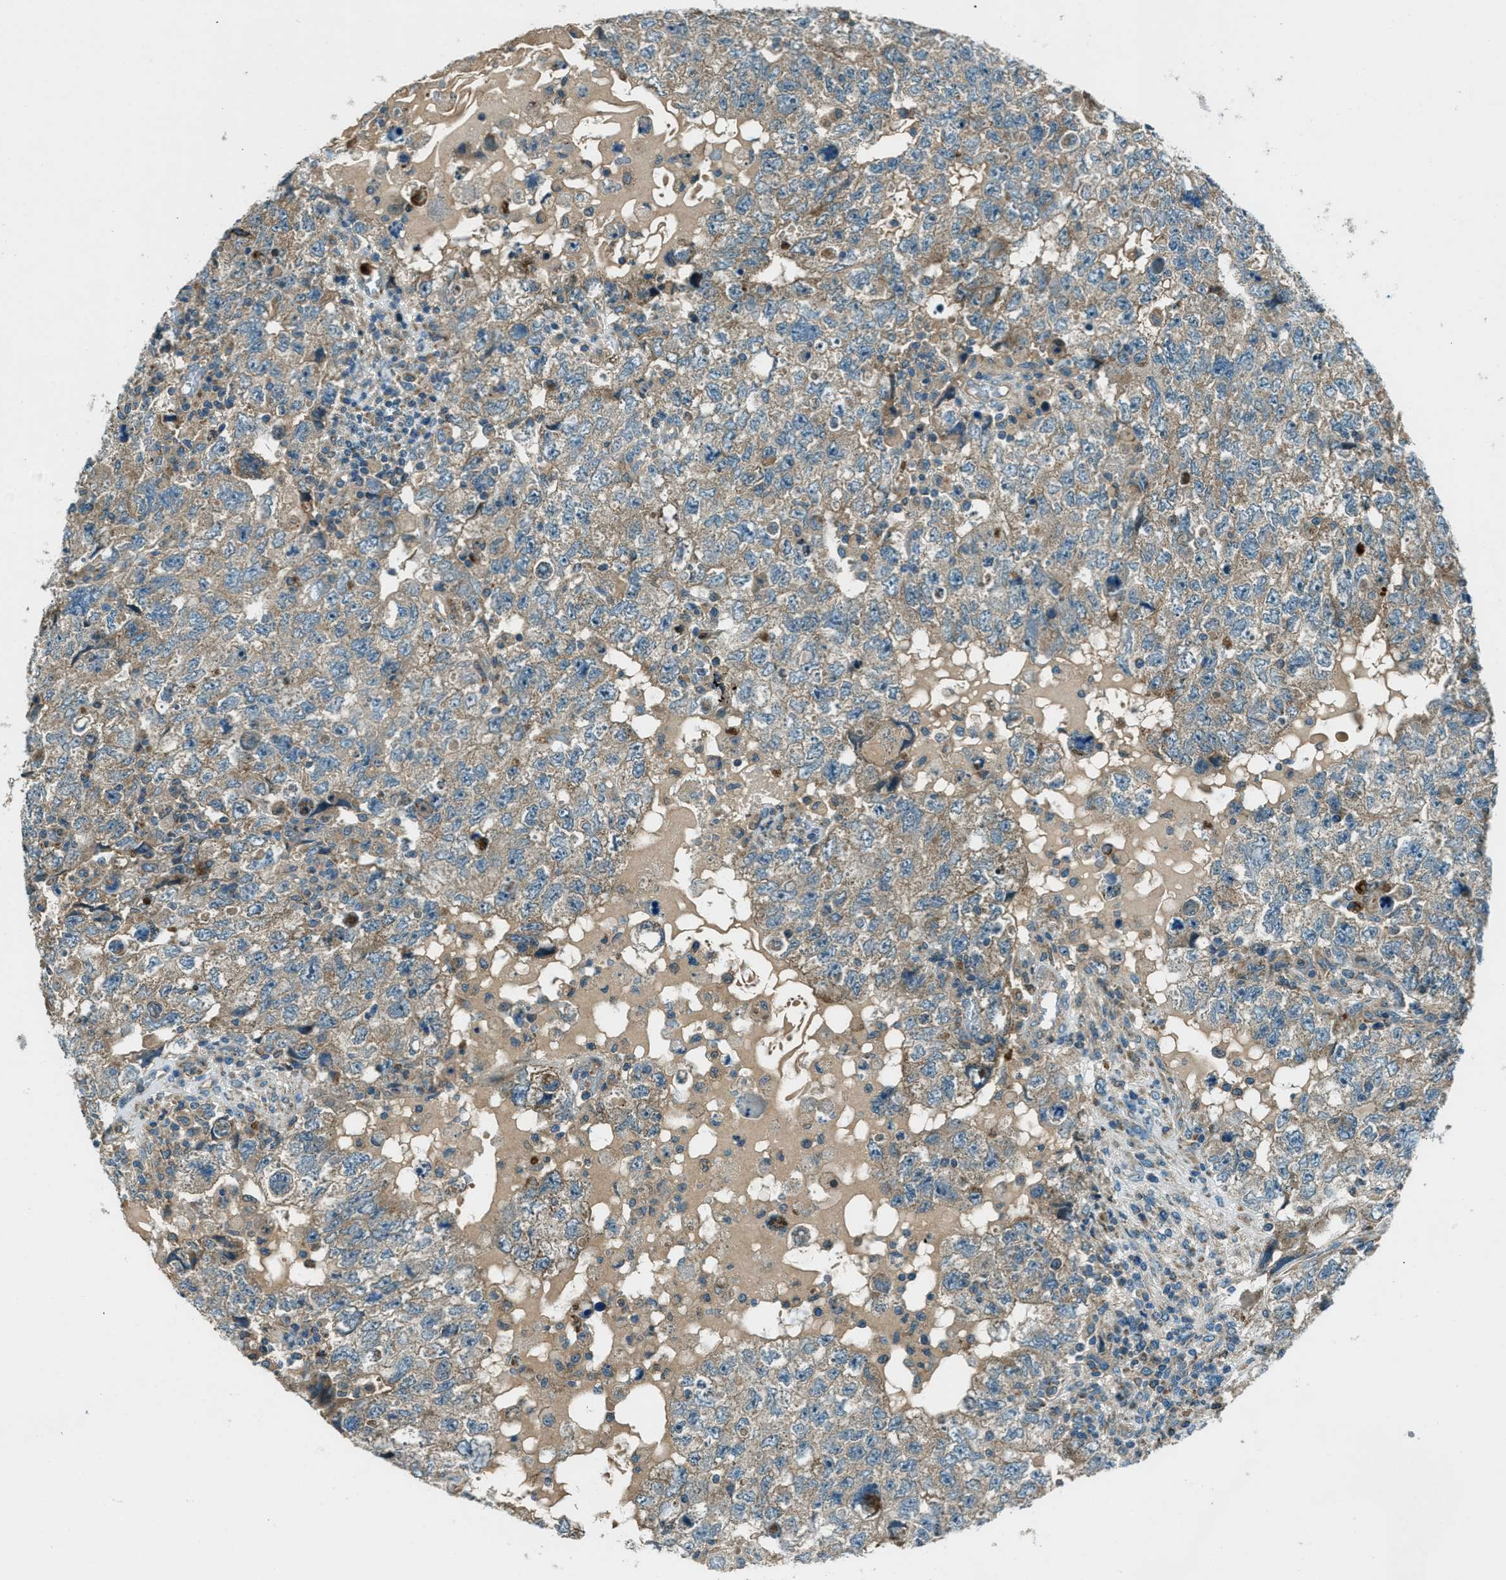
{"staining": {"intensity": "moderate", "quantity": ">75%", "location": "cytoplasmic/membranous"}, "tissue": "testis cancer", "cell_type": "Tumor cells", "image_type": "cancer", "snomed": [{"axis": "morphology", "description": "Seminoma, NOS"}, {"axis": "topography", "description": "Testis"}], "caption": "Immunohistochemistry (IHC) (DAB) staining of human testis seminoma shows moderate cytoplasmic/membranous protein staining in about >75% of tumor cells. The staining was performed using DAB (3,3'-diaminobenzidine) to visualize the protein expression in brown, while the nuclei were stained in blue with hematoxylin (Magnification: 20x).", "gene": "FAR1", "patient": {"sex": "male", "age": 22}}